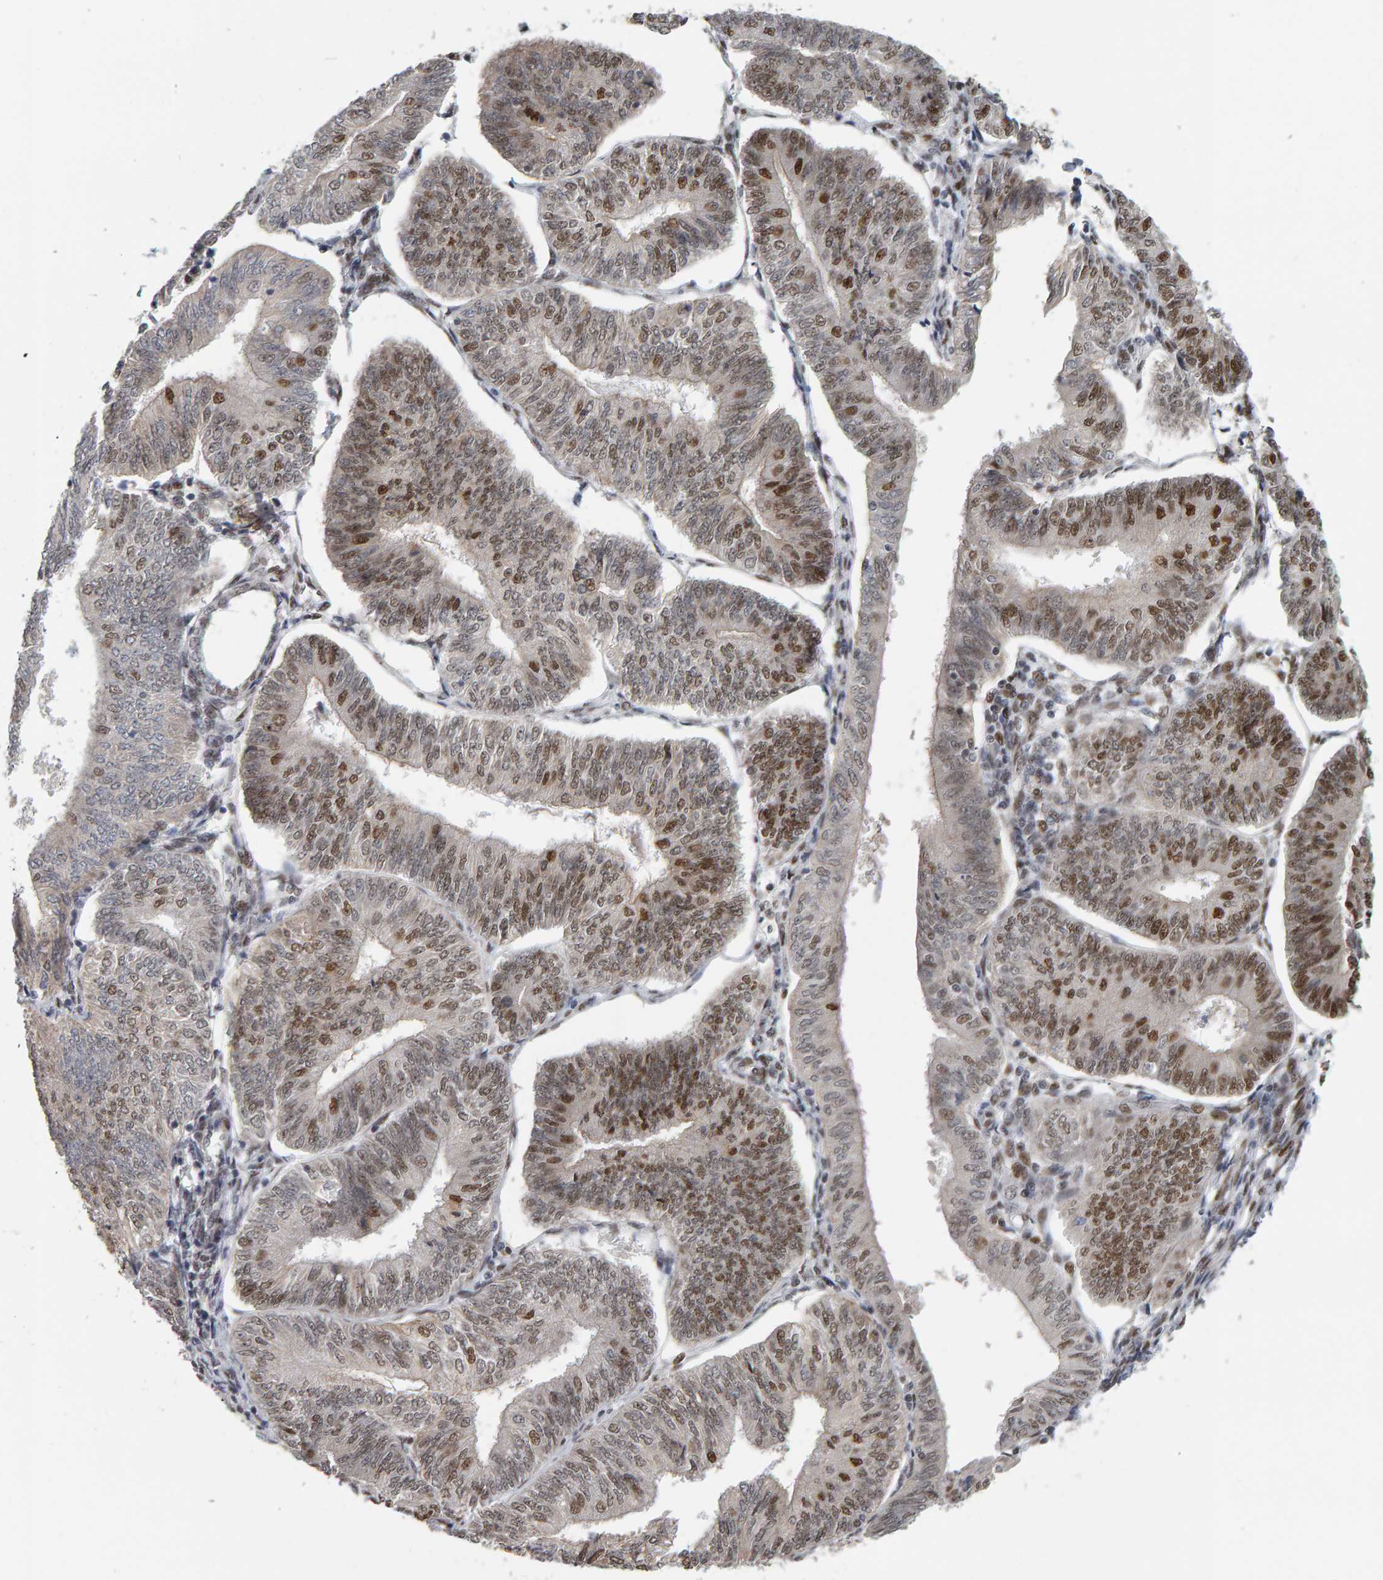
{"staining": {"intensity": "moderate", "quantity": ">75%", "location": "nuclear"}, "tissue": "endometrial cancer", "cell_type": "Tumor cells", "image_type": "cancer", "snomed": [{"axis": "morphology", "description": "Adenocarcinoma, NOS"}, {"axis": "topography", "description": "Endometrium"}], "caption": "IHC of endometrial cancer demonstrates medium levels of moderate nuclear expression in about >75% of tumor cells.", "gene": "ATF7IP", "patient": {"sex": "female", "age": 58}}